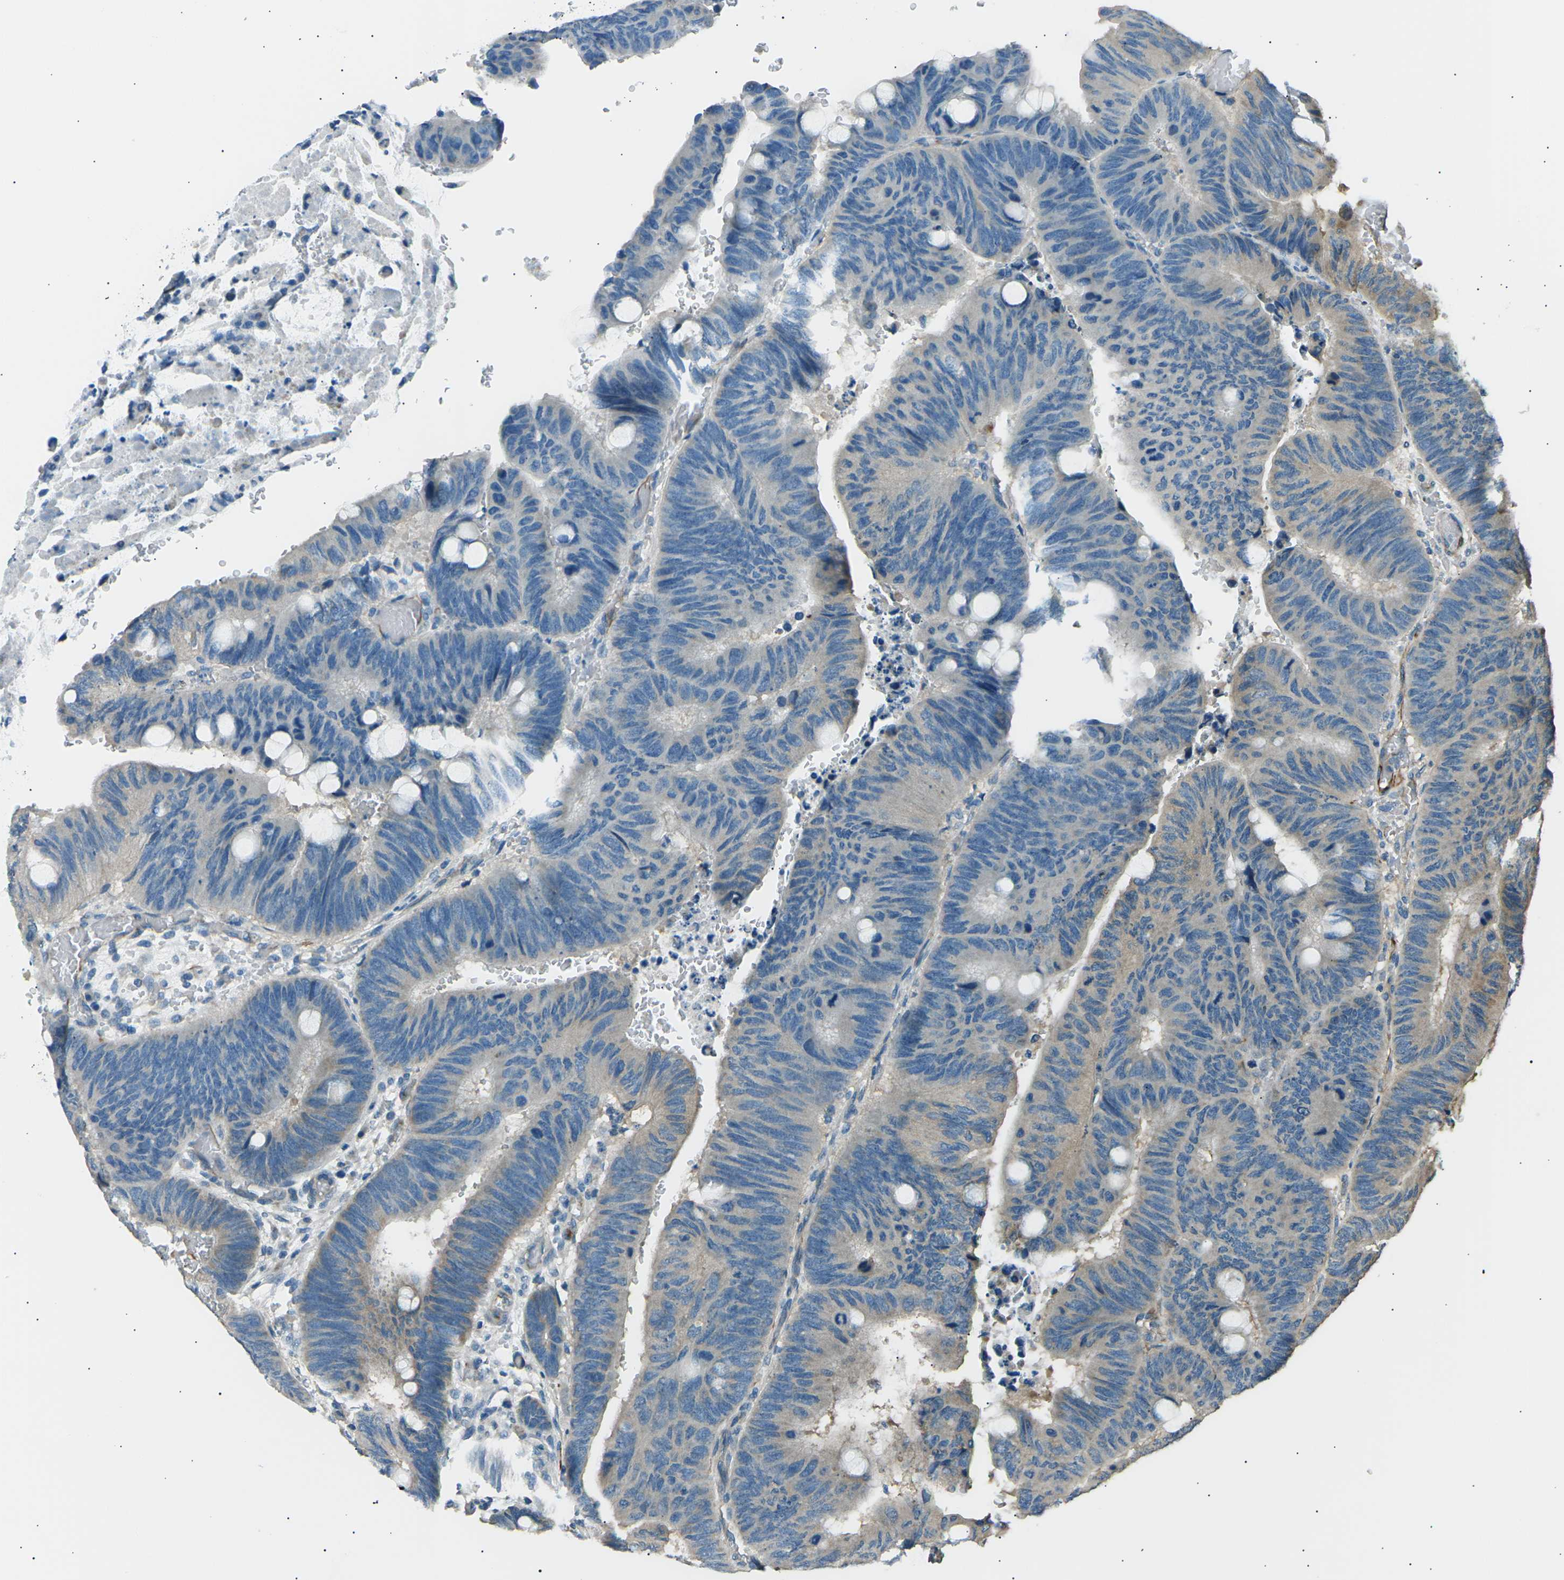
{"staining": {"intensity": "weak", "quantity": "<25%", "location": "cytoplasmic/membranous"}, "tissue": "colorectal cancer", "cell_type": "Tumor cells", "image_type": "cancer", "snomed": [{"axis": "morphology", "description": "Normal tissue, NOS"}, {"axis": "morphology", "description": "Adenocarcinoma, NOS"}, {"axis": "topography", "description": "Rectum"}], "caption": "Human adenocarcinoma (colorectal) stained for a protein using IHC reveals no positivity in tumor cells.", "gene": "SLK", "patient": {"sex": "male", "age": 92}}